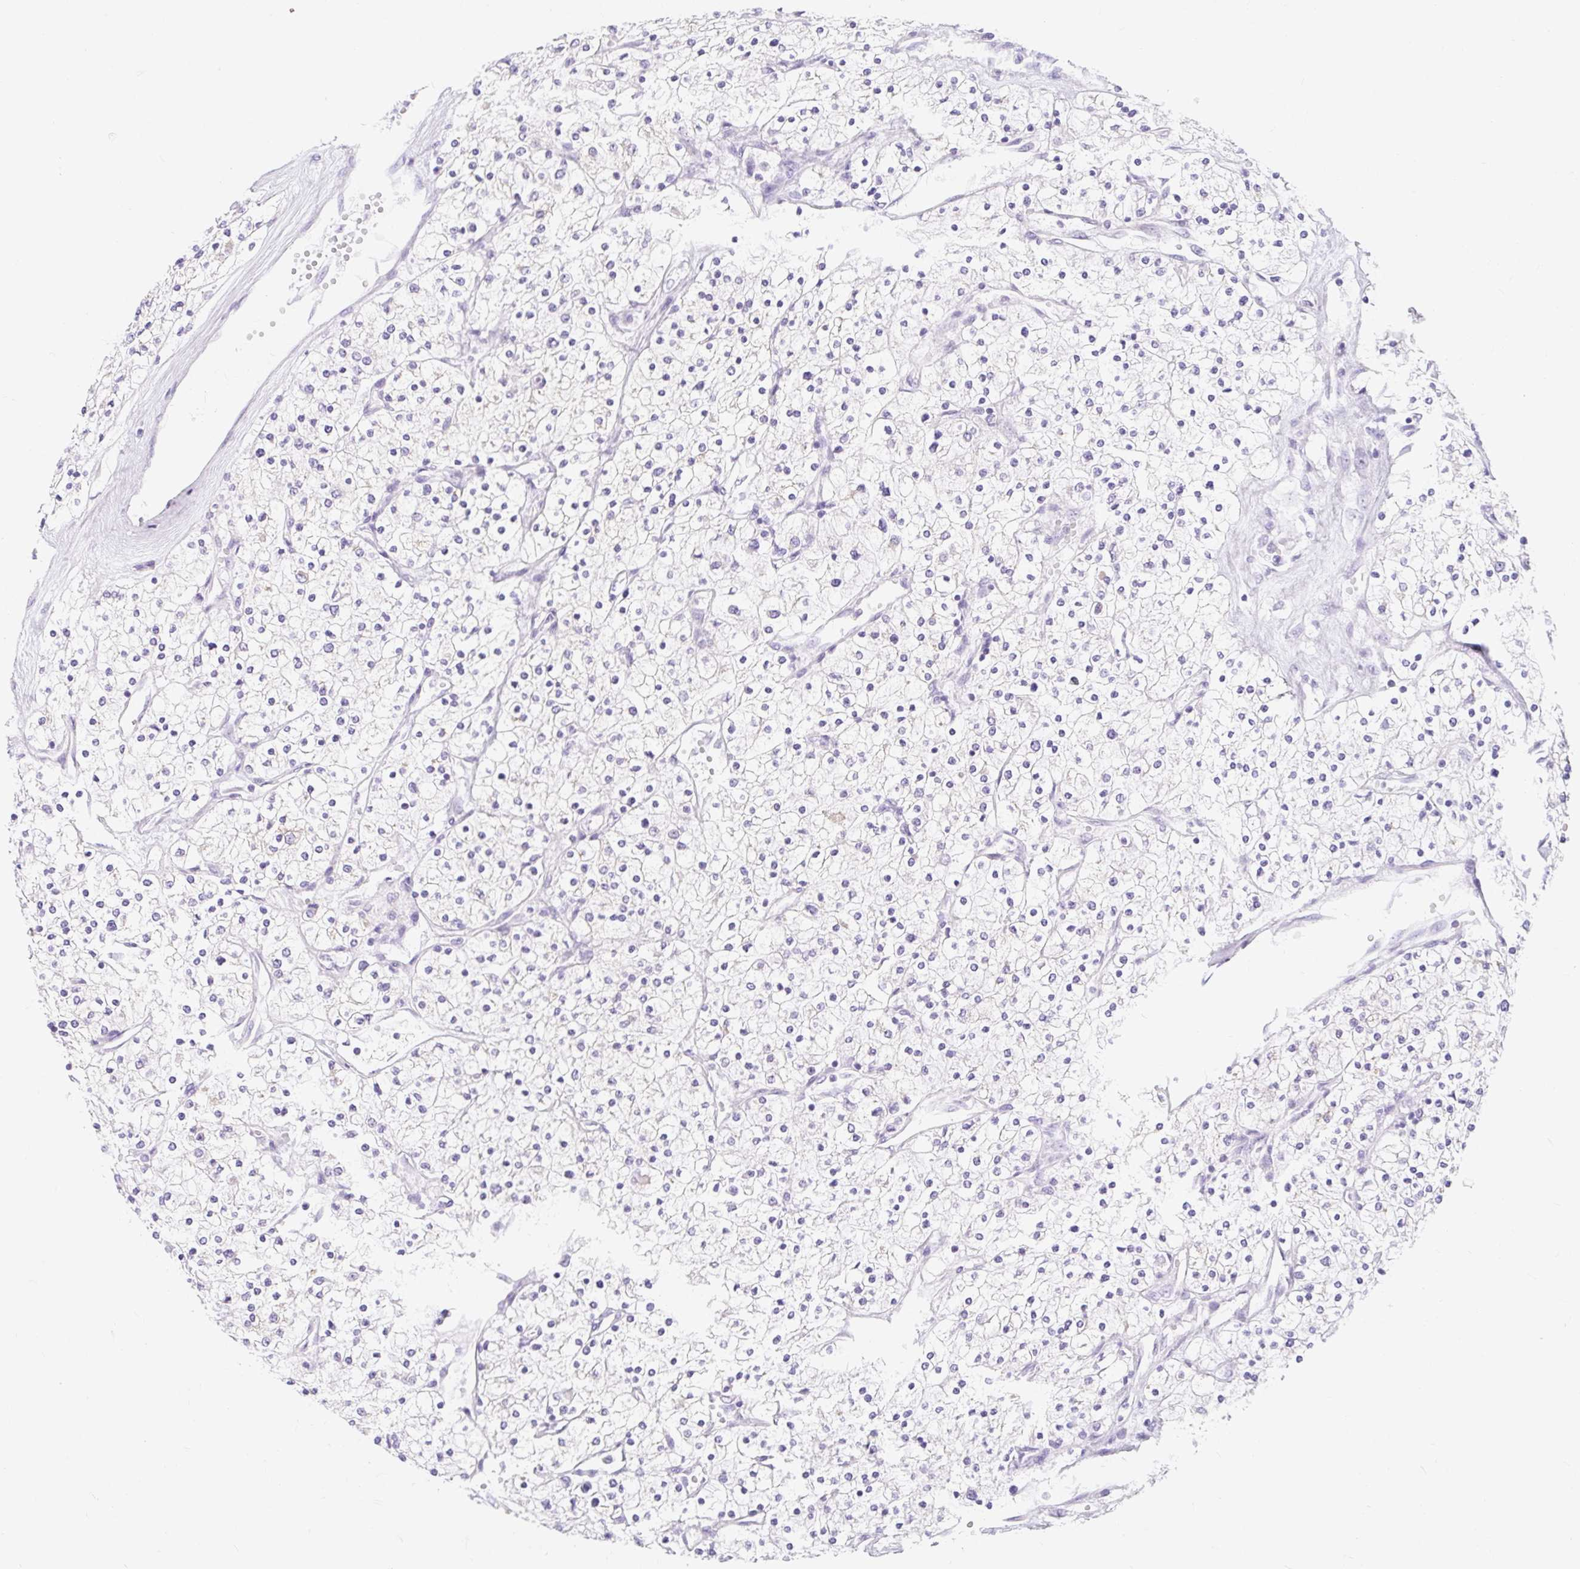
{"staining": {"intensity": "negative", "quantity": "none", "location": "none"}, "tissue": "renal cancer", "cell_type": "Tumor cells", "image_type": "cancer", "snomed": [{"axis": "morphology", "description": "Adenocarcinoma, NOS"}, {"axis": "topography", "description": "Kidney"}], "caption": "Tumor cells show no significant protein positivity in renal adenocarcinoma.", "gene": "ITPK1", "patient": {"sex": "male", "age": 80}}